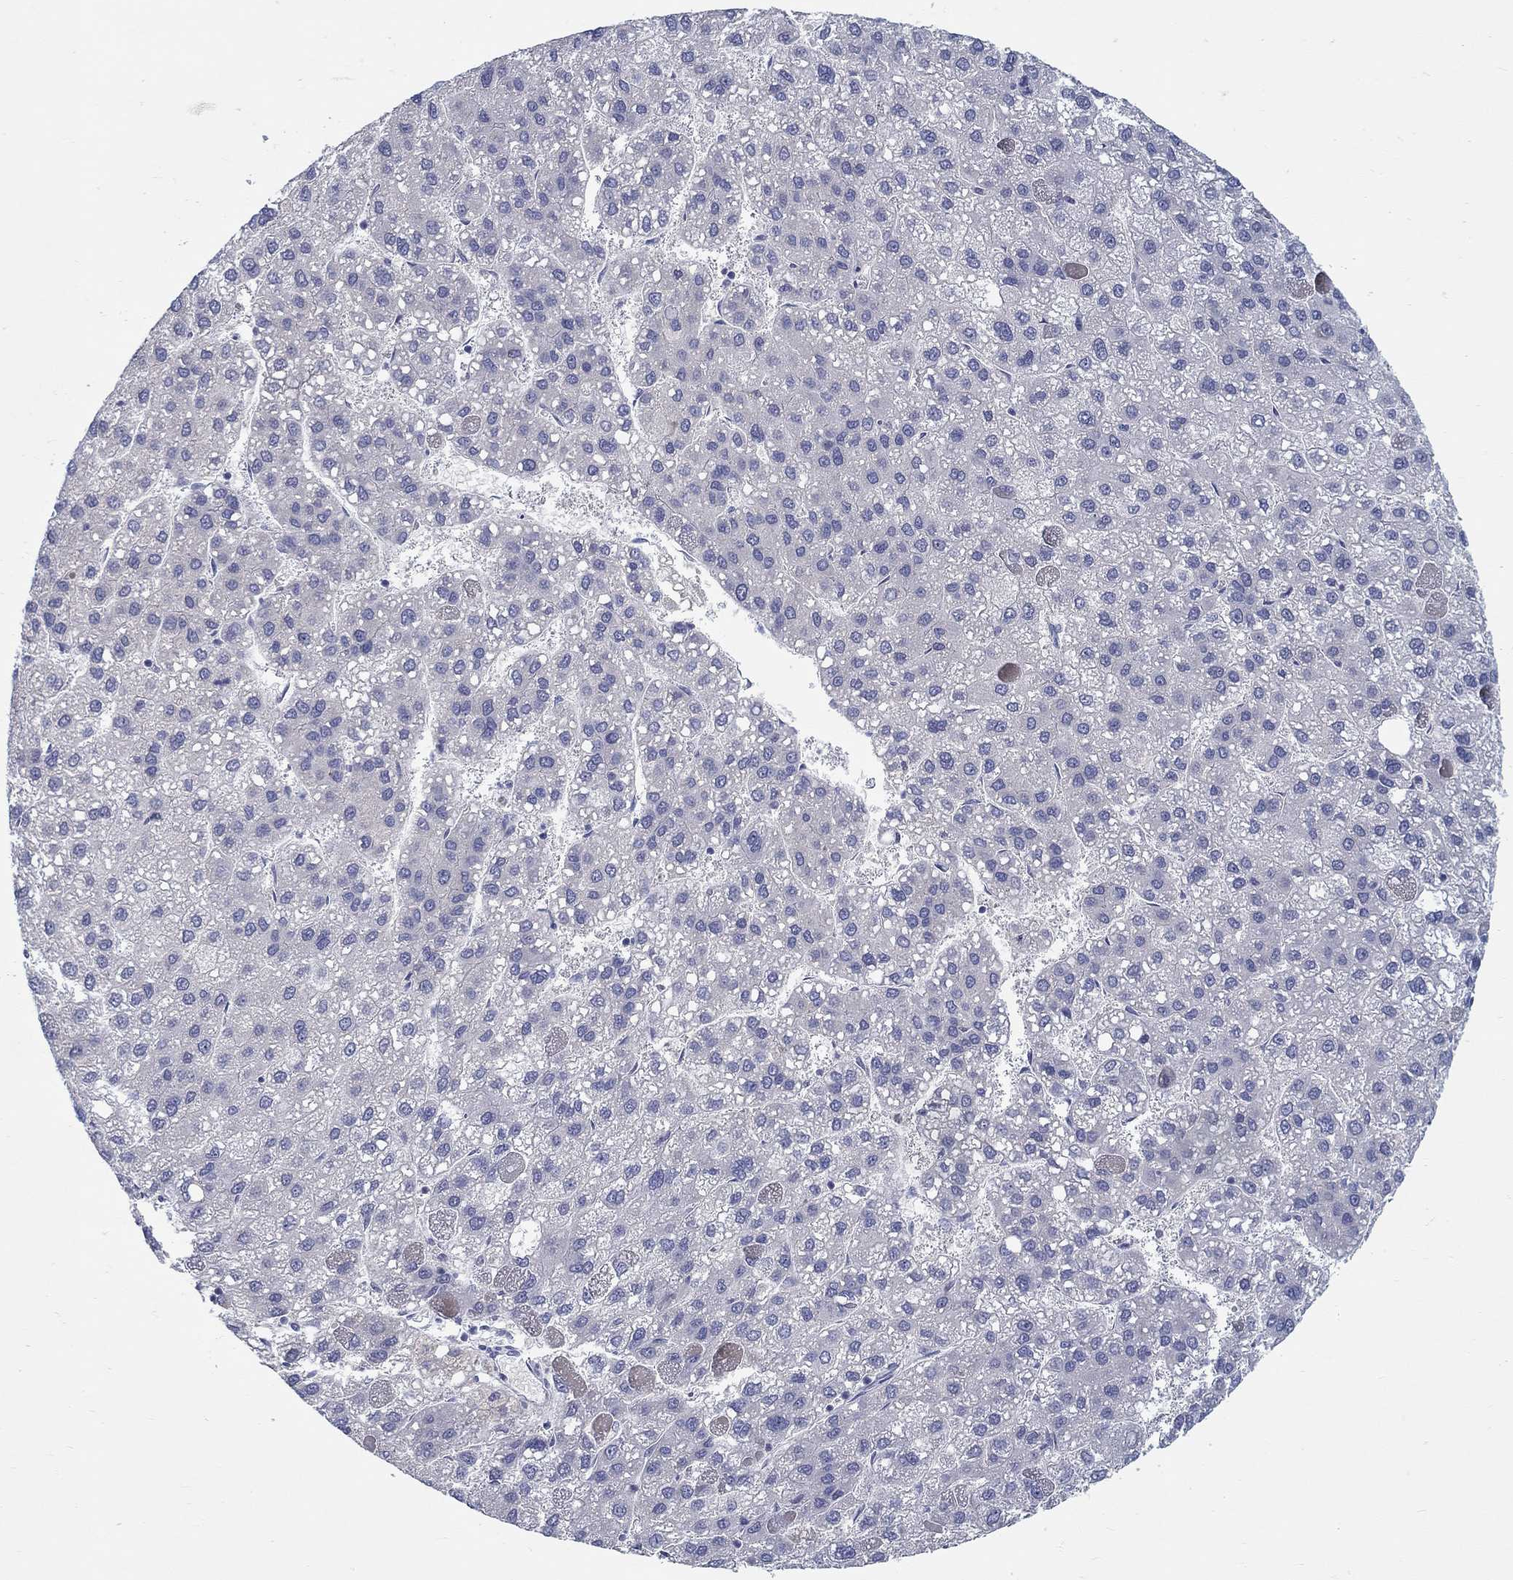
{"staining": {"intensity": "negative", "quantity": "none", "location": "none"}, "tissue": "liver cancer", "cell_type": "Tumor cells", "image_type": "cancer", "snomed": [{"axis": "morphology", "description": "Carcinoma, Hepatocellular, NOS"}, {"axis": "topography", "description": "Liver"}], "caption": "Micrograph shows no protein positivity in tumor cells of hepatocellular carcinoma (liver) tissue.", "gene": "ABCA4", "patient": {"sex": "female", "age": 82}}